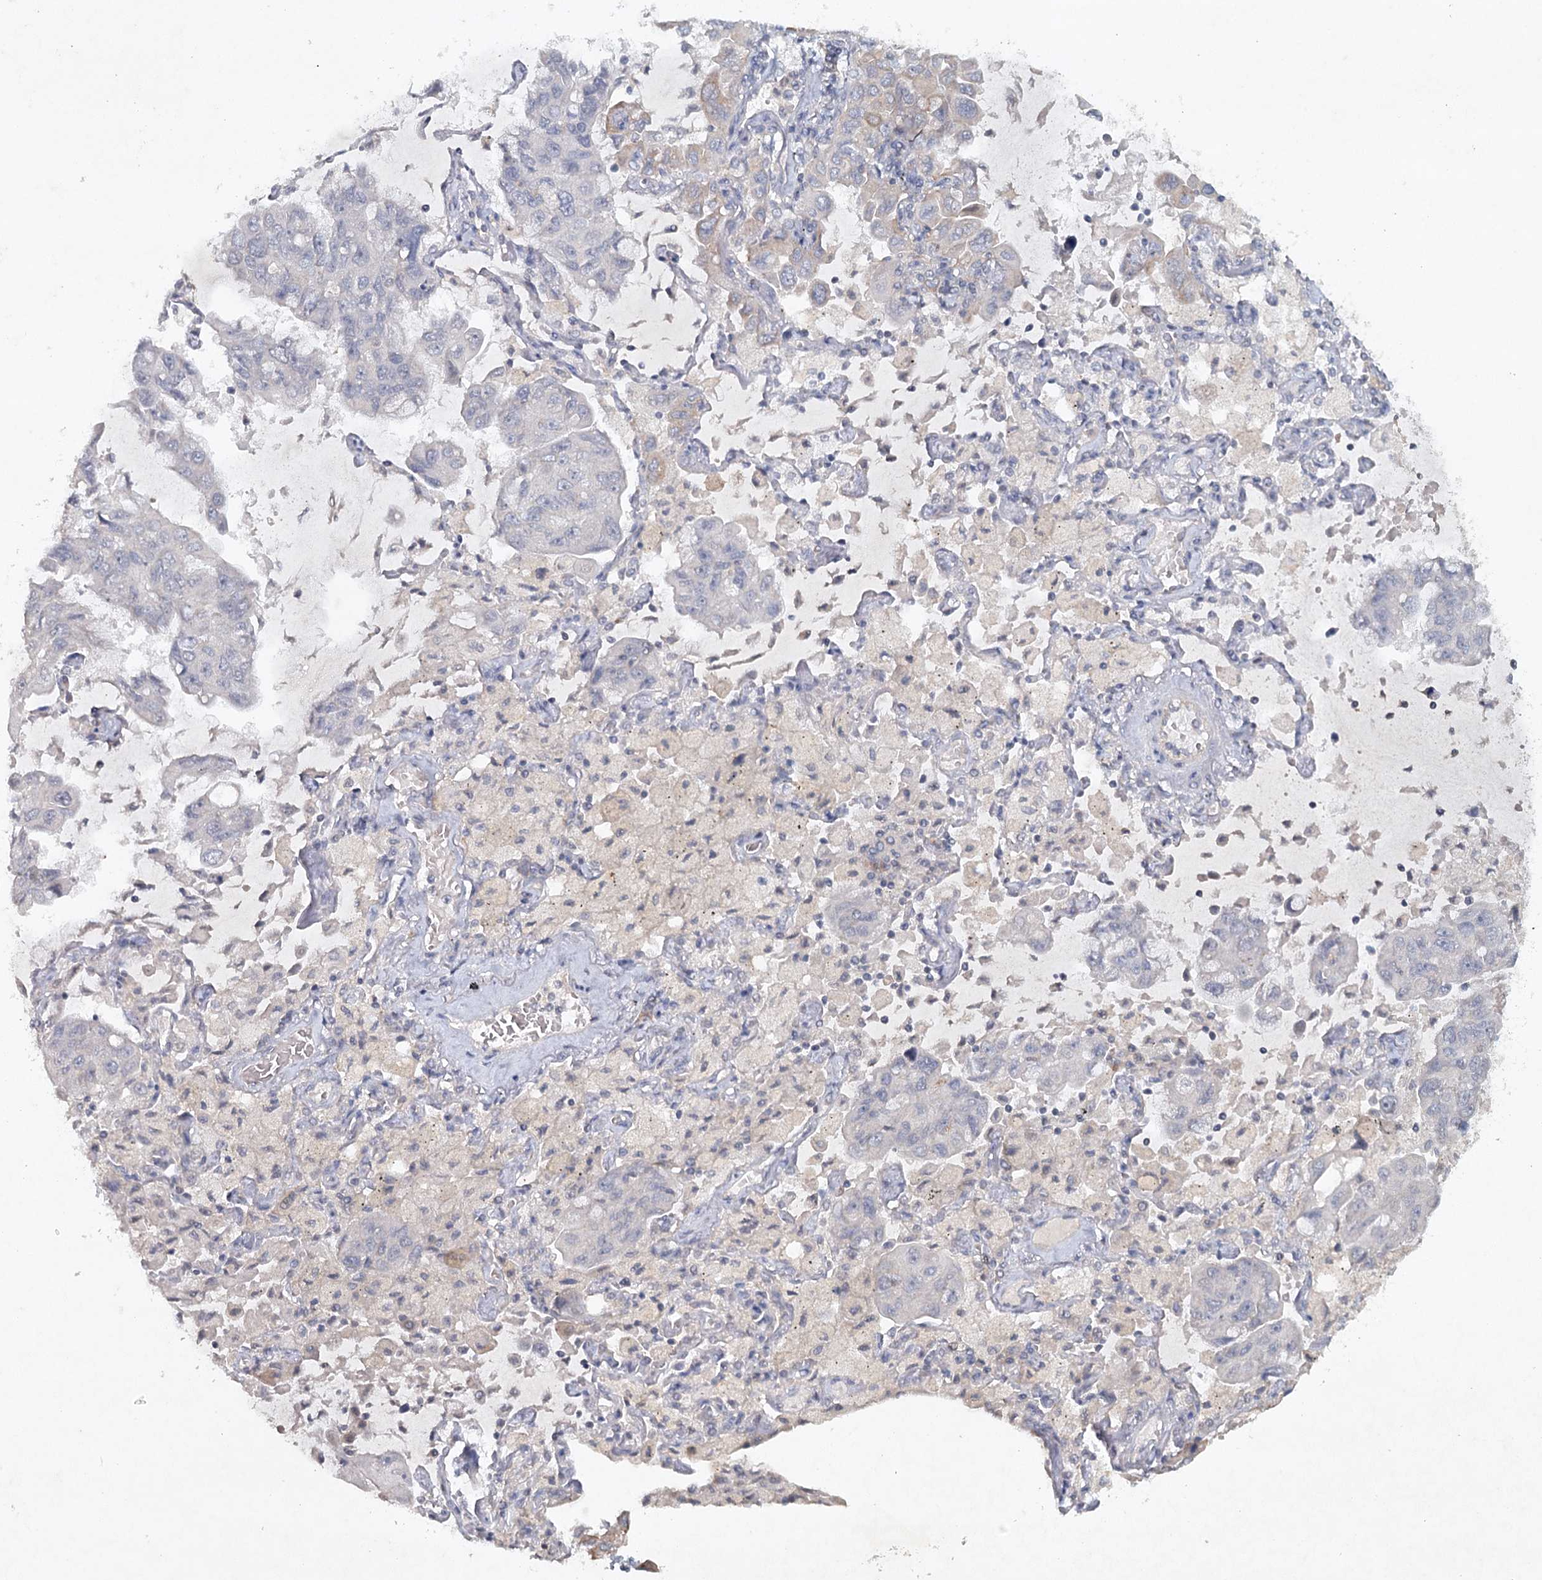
{"staining": {"intensity": "negative", "quantity": "none", "location": "none"}, "tissue": "lung cancer", "cell_type": "Tumor cells", "image_type": "cancer", "snomed": [{"axis": "morphology", "description": "Adenocarcinoma, NOS"}, {"axis": "topography", "description": "Lung"}], "caption": "There is no significant positivity in tumor cells of adenocarcinoma (lung).", "gene": "SYNPO", "patient": {"sex": "male", "age": 64}}